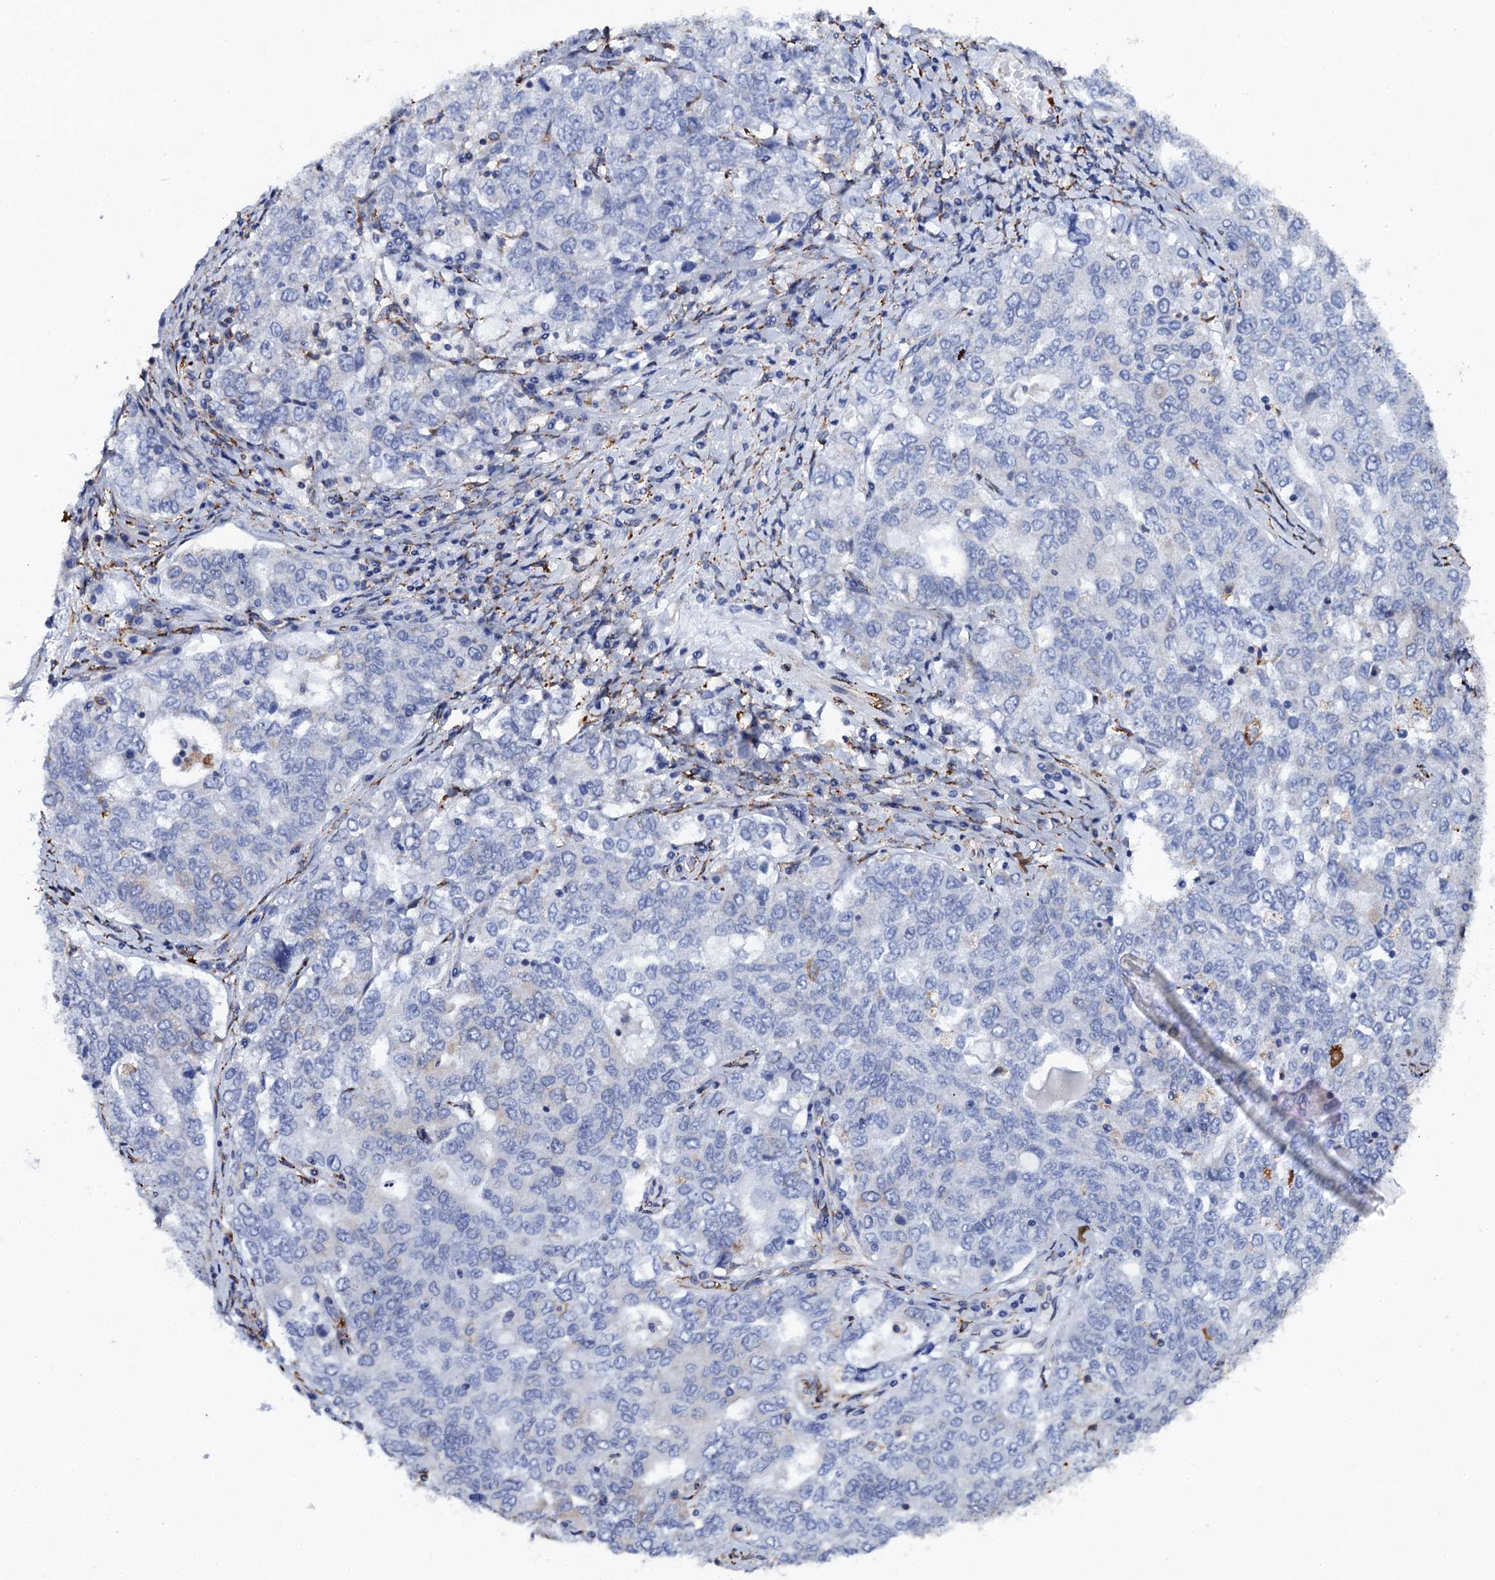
{"staining": {"intensity": "negative", "quantity": "none", "location": "none"}, "tissue": "ovarian cancer", "cell_type": "Tumor cells", "image_type": "cancer", "snomed": [{"axis": "morphology", "description": "Carcinoma, endometroid"}, {"axis": "topography", "description": "Ovary"}], "caption": "The micrograph exhibits no significant expression in tumor cells of ovarian endometroid carcinoma.", "gene": "POGLUT3", "patient": {"sex": "female", "age": 62}}